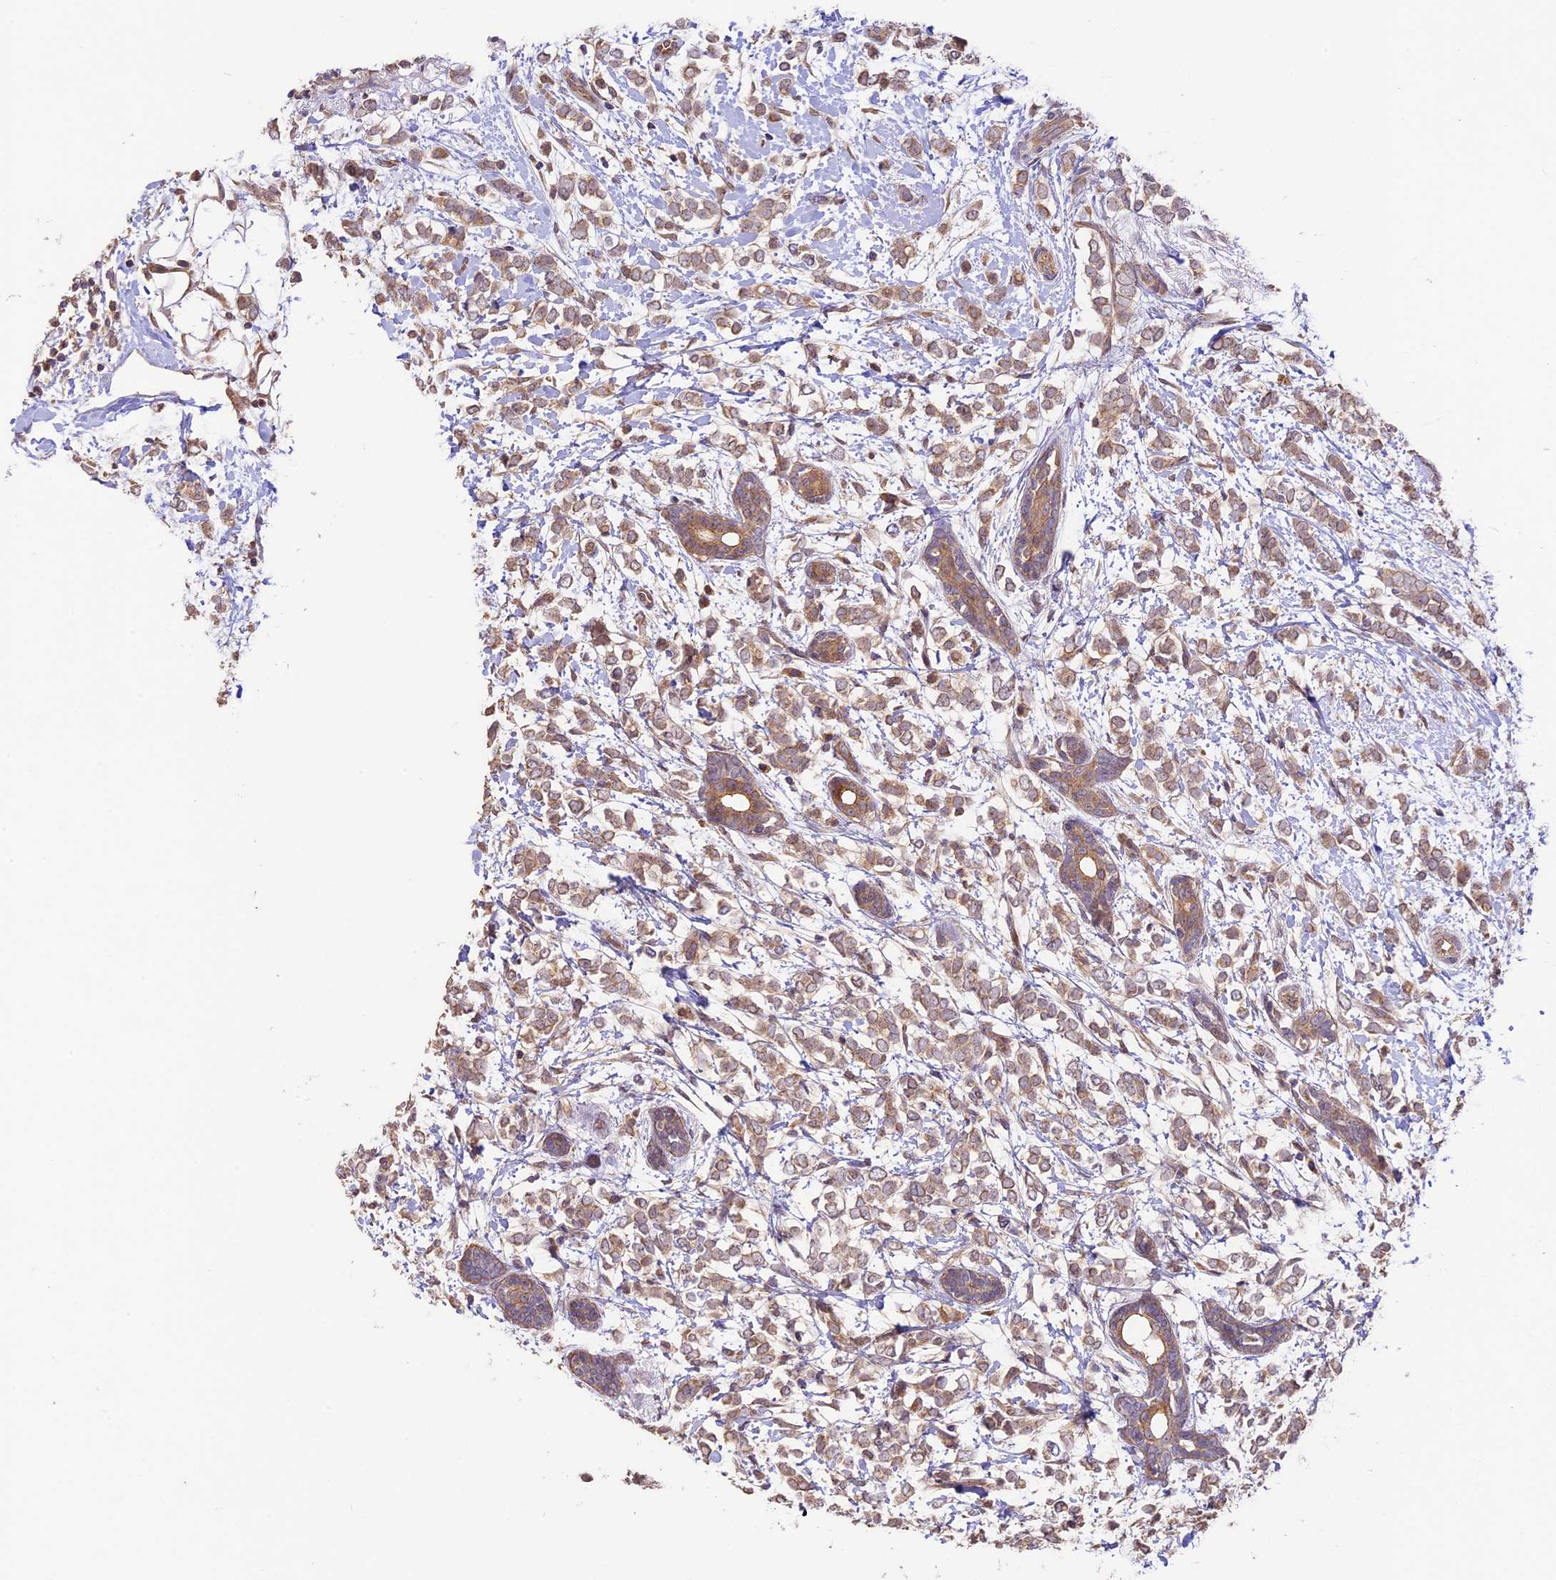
{"staining": {"intensity": "moderate", "quantity": ">75%", "location": "cytoplasmic/membranous"}, "tissue": "breast cancer", "cell_type": "Tumor cells", "image_type": "cancer", "snomed": [{"axis": "morphology", "description": "Normal tissue, NOS"}, {"axis": "morphology", "description": "Lobular carcinoma"}, {"axis": "topography", "description": "Breast"}], "caption": "A brown stain shows moderate cytoplasmic/membranous expression of a protein in breast lobular carcinoma tumor cells. The protein of interest is shown in brown color, while the nuclei are stained blue.", "gene": "BCAS4", "patient": {"sex": "female", "age": 47}}